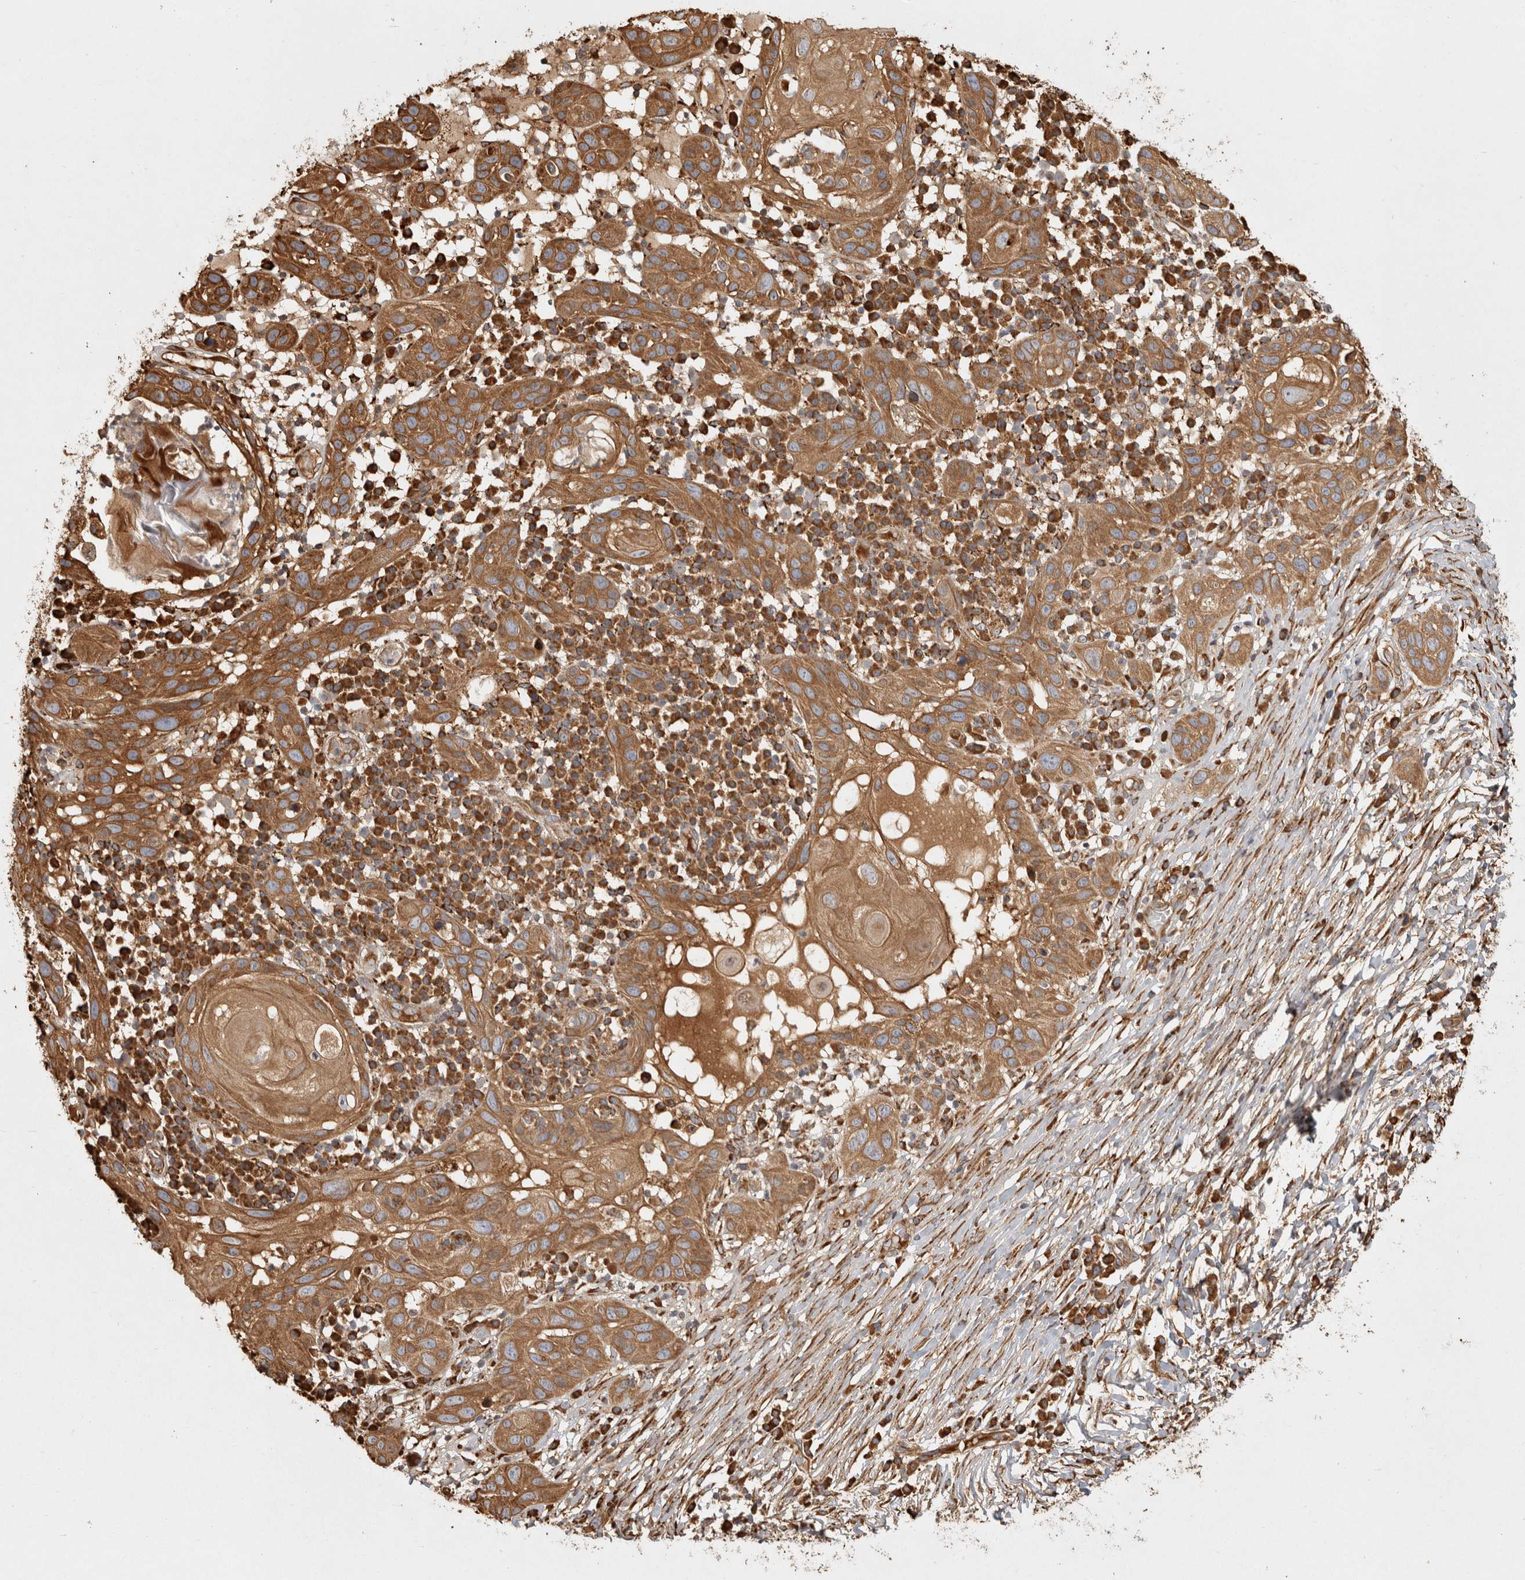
{"staining": {"intensity": "moderate", "quantity": ">75%", "location": "cytoplasmic/membranous"}, "tissue": "skin cancer", "cell_type": "Tumor cells", "image_type": "cancer", "snomed": [{"axis": "morphology", "description": "Normal tissue, NOS"}, {"axis": "morphology", "description": "Squamous cell carcinoma, NOS"}, {"axis": "topography", "description": "Skin"}], "caption": "This is a histology image of IHC staining of squamous cell carcinoma (skin), which shows moderate expression in the cytoplasmic/membranous of tumor cells.", "gene": "CAMSAP2", "patient": {"sex": "female", "age": 96}}